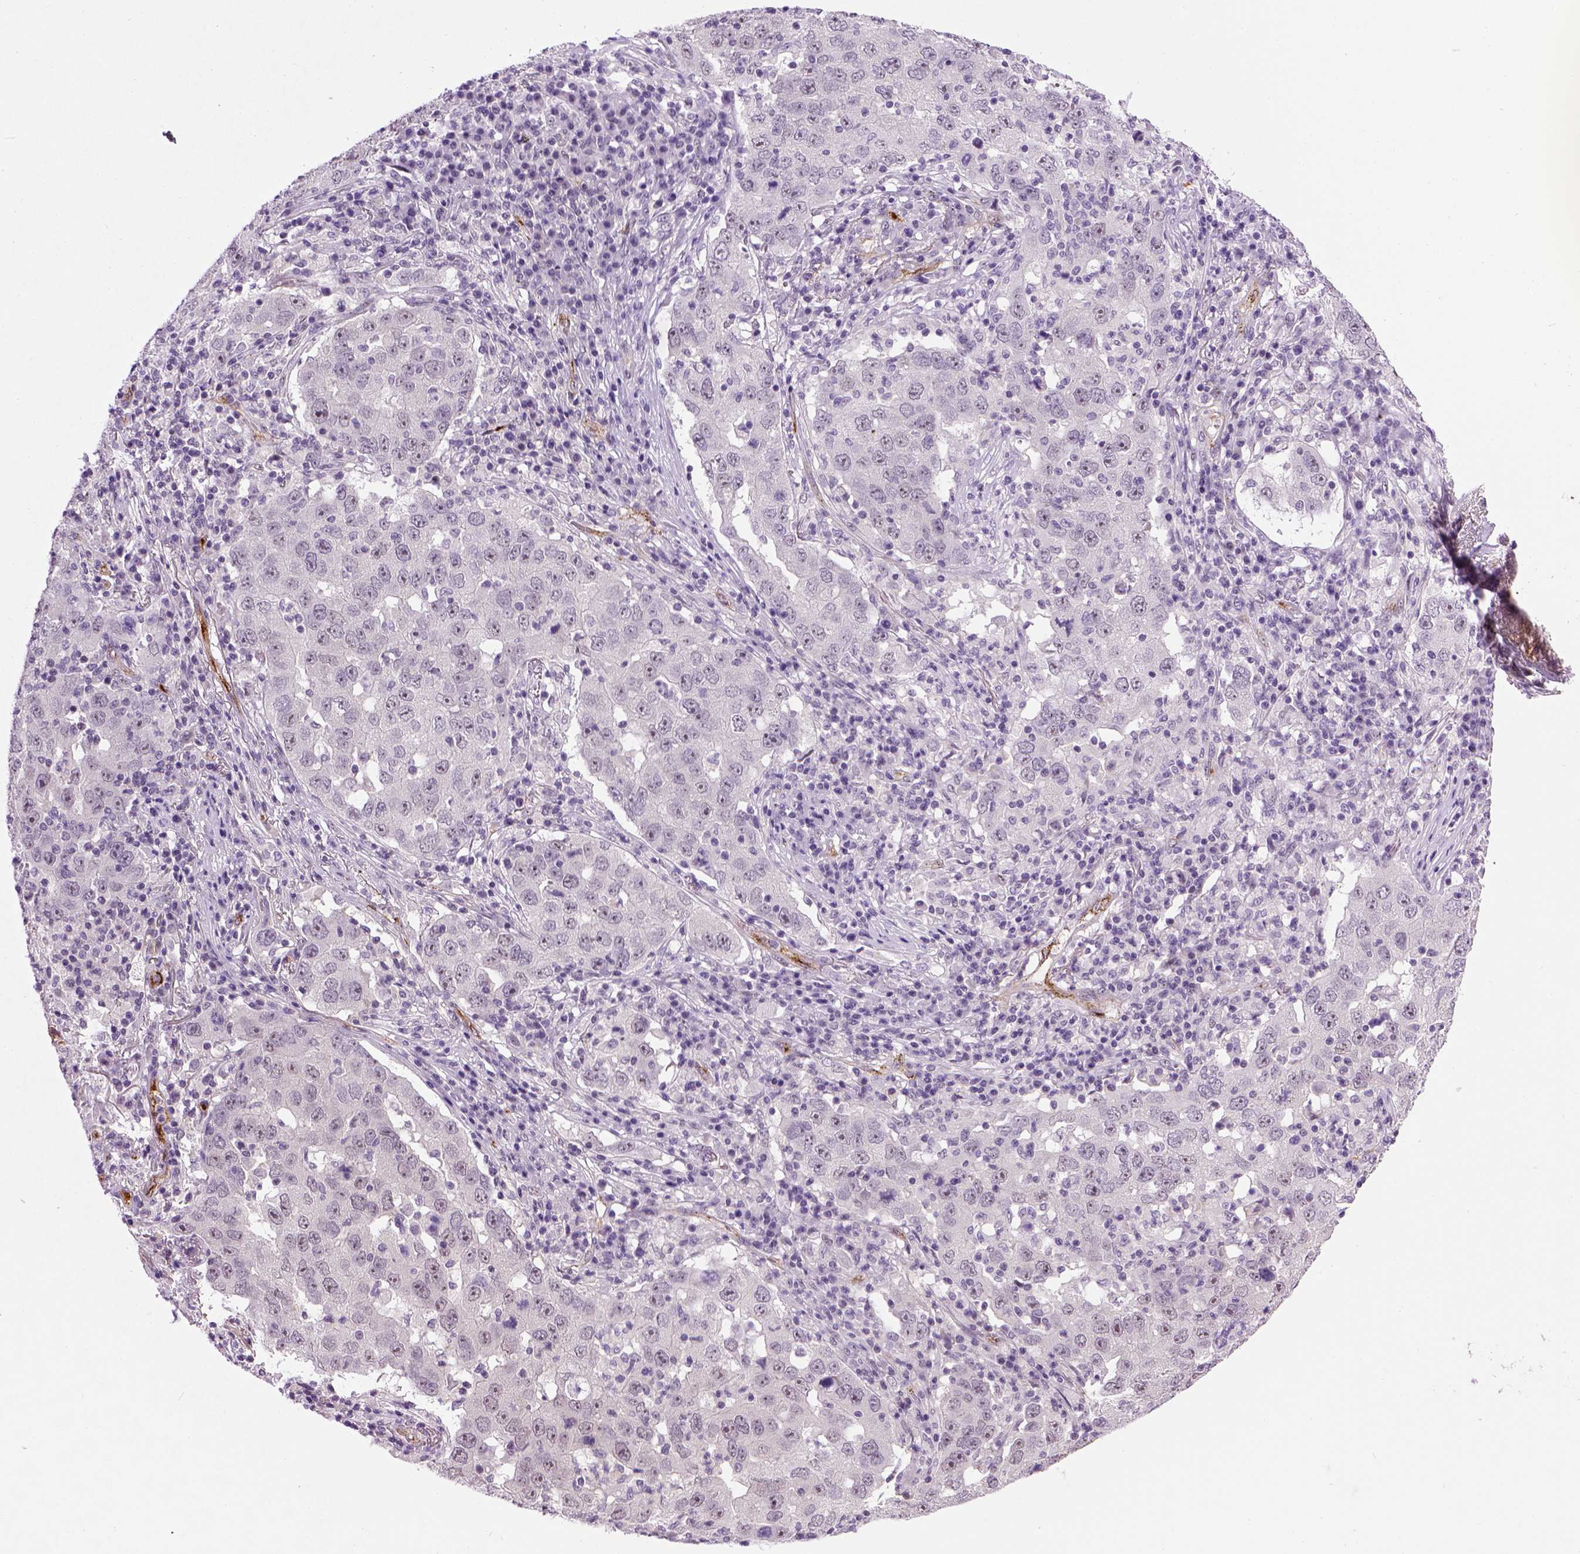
{"staining": {"intensity": "negative", "quantity": "none", "location": "none"}, "tissue": "lung cancer", "cell_type": "Tumor cells", "image_type": "cancer", "snomed": [{"axis": "morphology", "description": "Adenocarcinoma, NOS"}, {"axis": "topography", "description": "Lung"}], "caption": "Tumor cells show no significant protein positivity in lung adenocarcinoma. The staining was performed using DAB (3,3'-diaminobenzidine) to visualize the protein expression in brown, while the nuclei were stained in blue with hematoxylin (Magnification: 20x).", "gene": "VWF", "patient": {"sex": "male", "age": 73}}